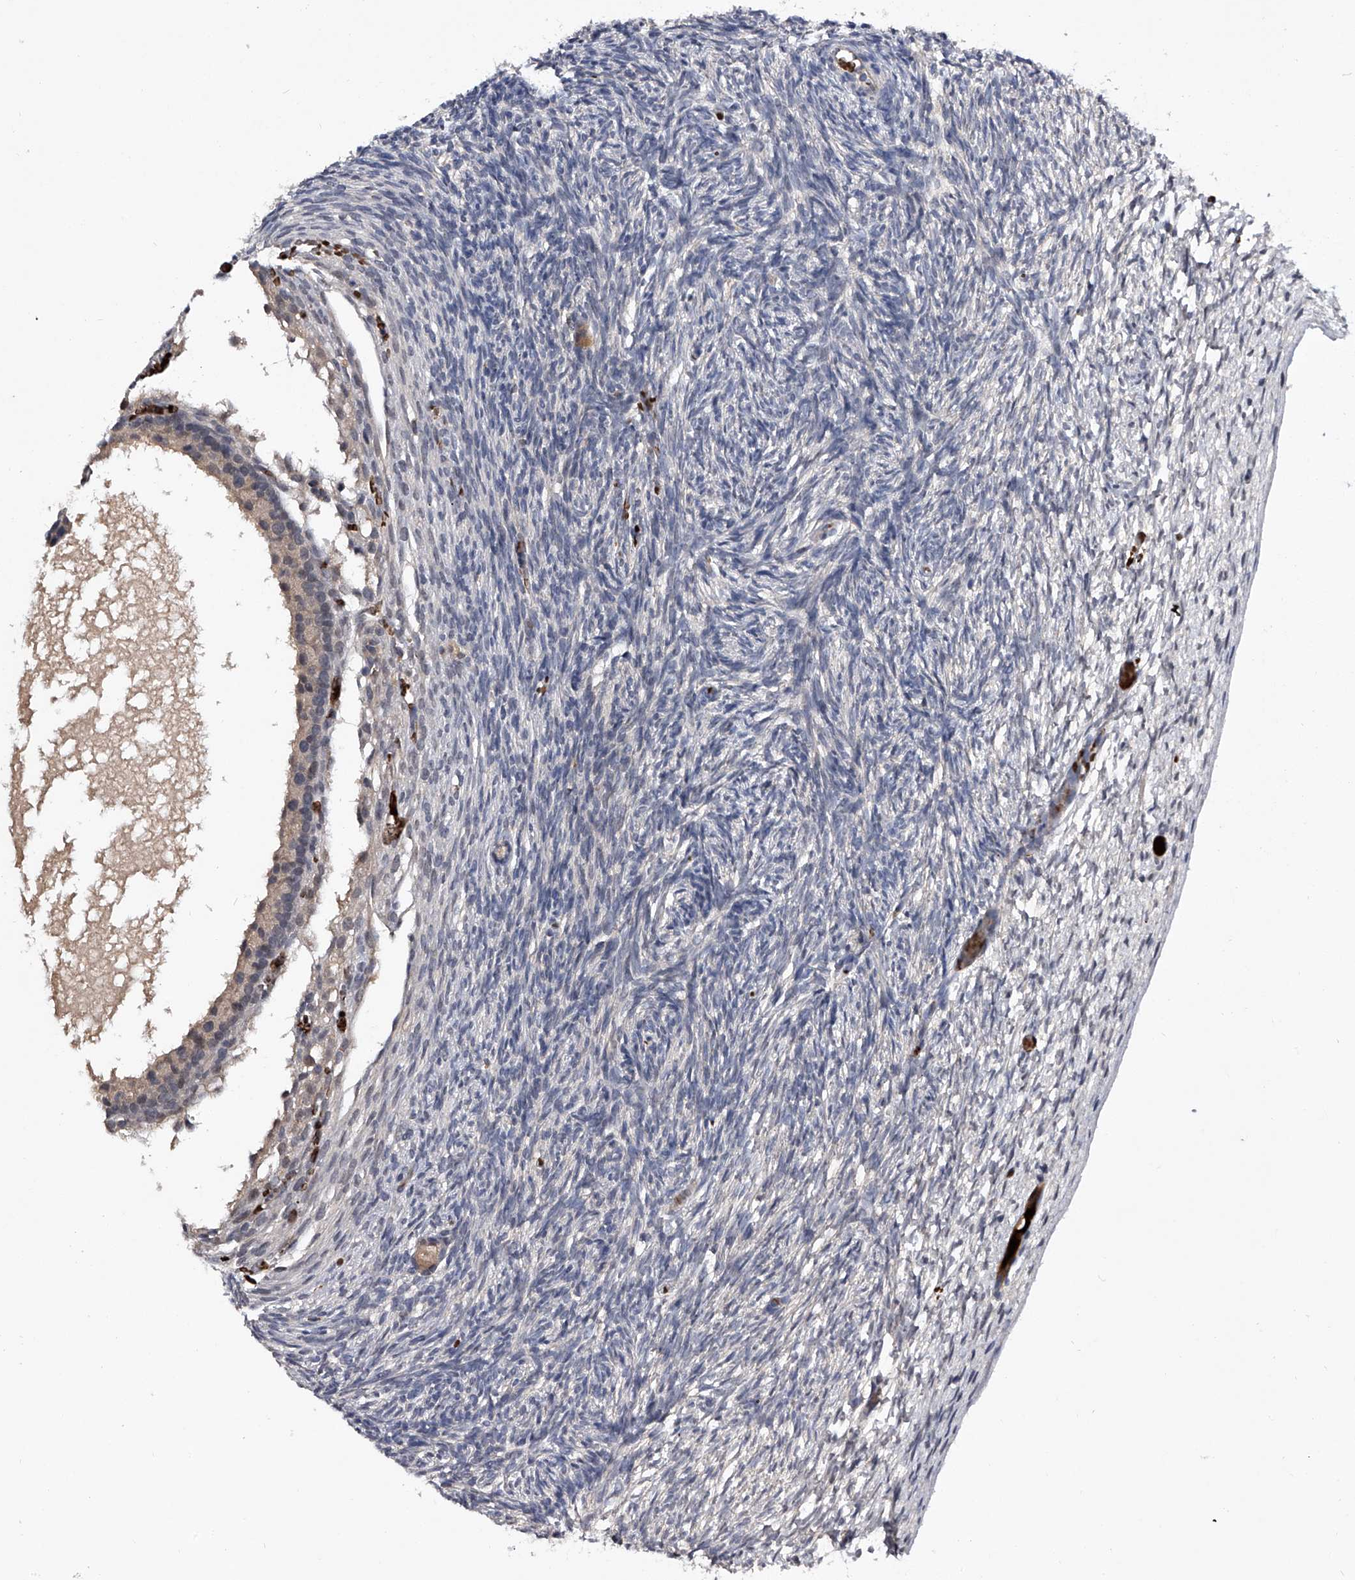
{"staining": {"intensity": "weak", "quantity": "25%-75%", "location": "cytoplasmic/membranous"}, "tissue": "ovary", "cell_type": "Follicle cells", "image_type": "normal", "snomed": [{"axis": "morphology", "description": "Normal tissue, NOS"}, {"axis": "topography", "description": "Ovary"}], "caption": "The histopathology image reveals staining of unremarkable ovary, revealing weak cytoplasmic/membranous protein staining (brown color) within follicle cells.", "gene": "ZNF30", "patient": {"sex": "female", "age": 34}}